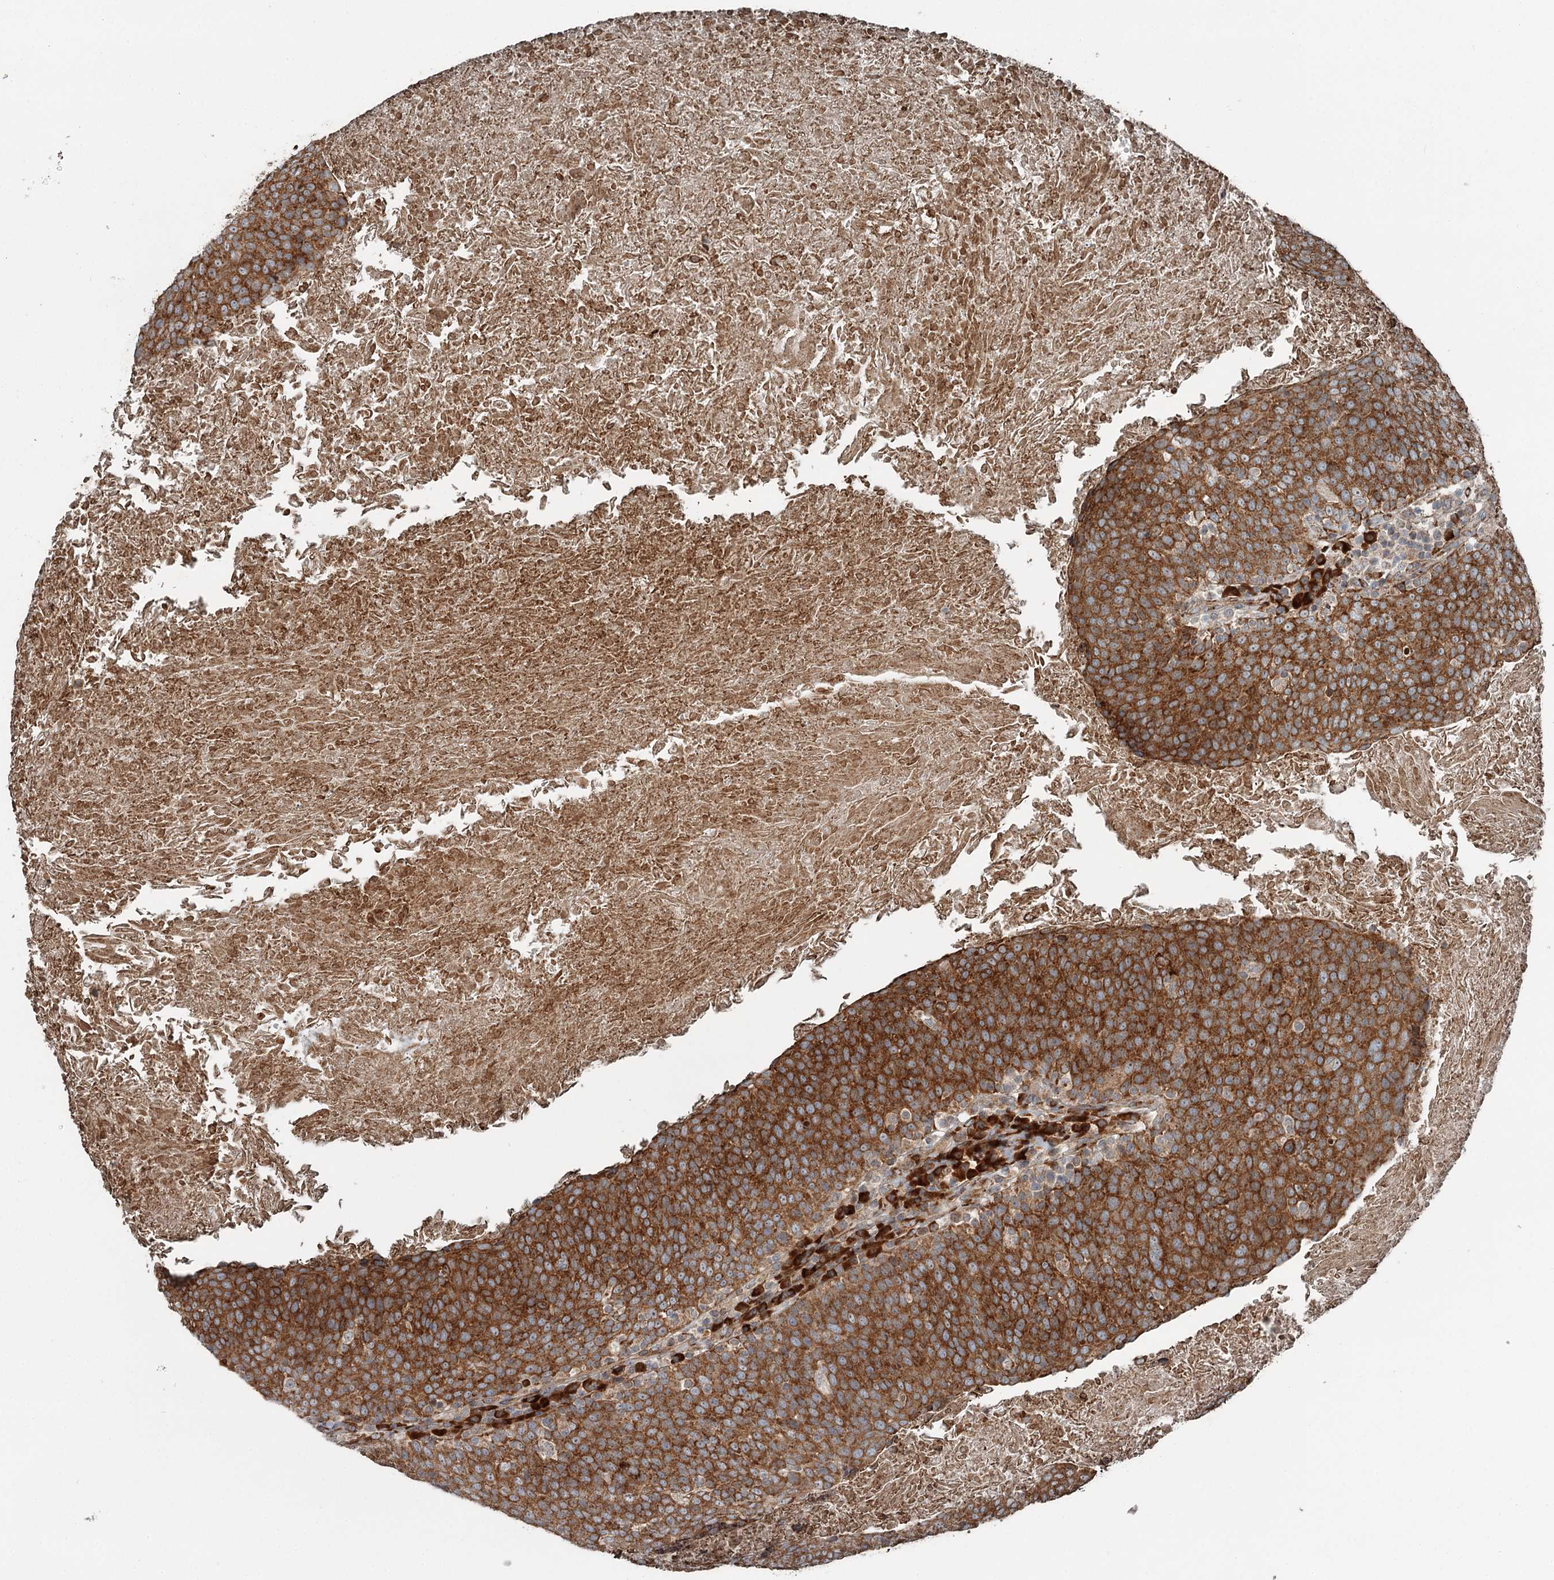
{"staining": {"intensity": "strong", "quantity": ">75%", "location": "cytoplasmic/membranous"}, "tissue": "head and neck cancer", "cell_type": "Tumor cells", "image_type": "cancer", "snomed": [{"axis": "morphology", "description": "Squamous cell carcinoma, NOS"}, {"axis": "morphology", "description": "Squamous cell carcinoma, metastatic, NOS"}, {"axis": "topography", "description": "Lymph node"}, {"axis": "topography", "description": "Head-Neck"}], "caption": "Tumor cells exhibit strong cytoplasmic/membranous staining in about >75% of cells in head and neck squamous cell carcinoma.", "gene": "RASSF8", "patient": {"sex": "male", "age": 62}}